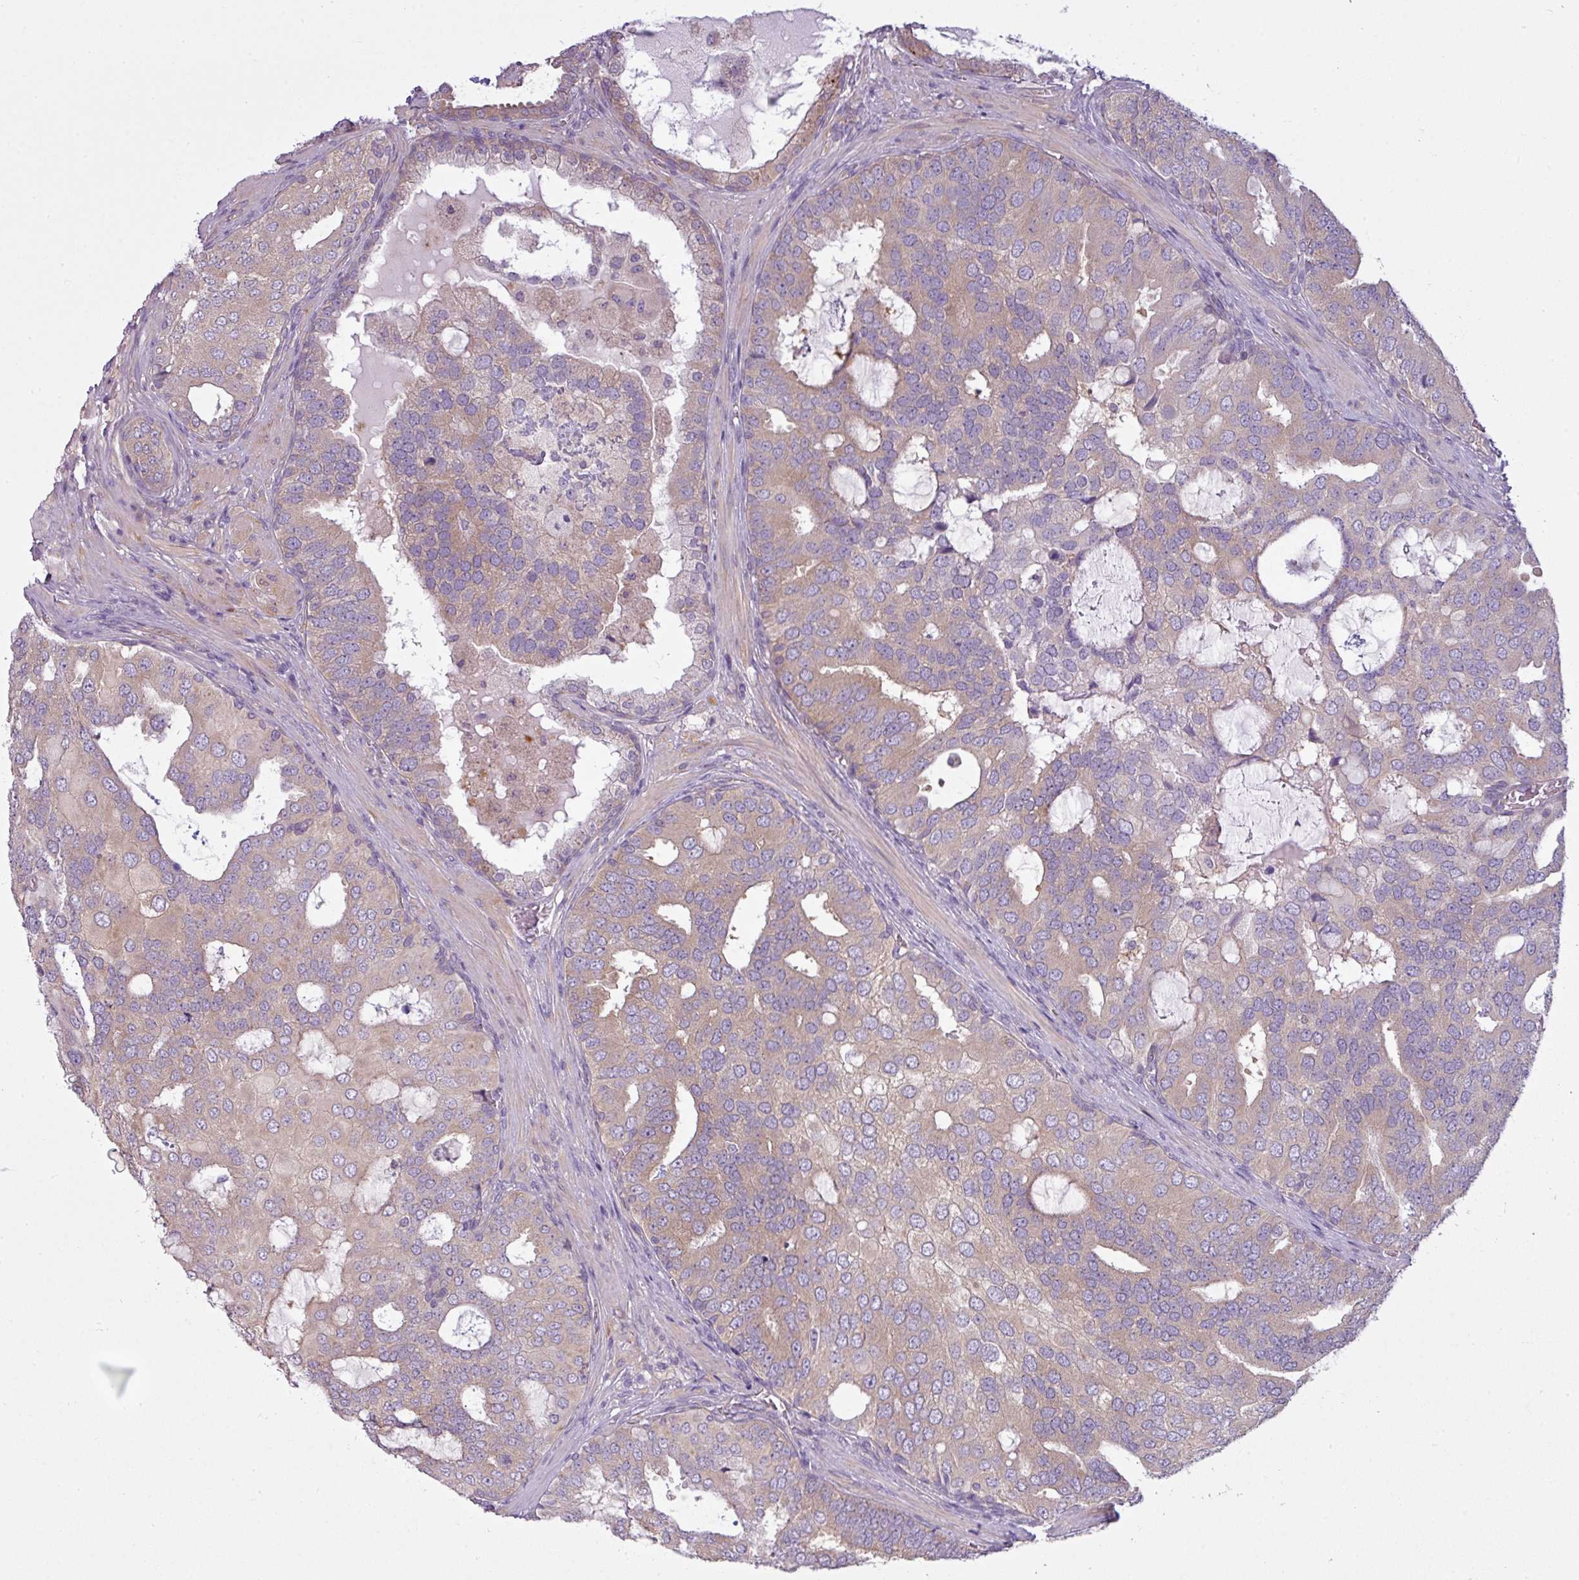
{"staining": {"intensity": "weak", "quantity": "25%-75%", "location": "cytoplasmic/membranous"}, "tissue": "prostate cancer", "cell_type": "Tumor cells", "image_type": "cancer", "snomed": [{"axis": "morphology", "description": "Adenocarcinoma, High grade"}, {"axis": "topography", "description": "Prostate"}], "caption": "A micrograph of human prostate cancer (adenocarcinoma (high-grade)) stained for a protein shows weak cytoplasmic/membranous brown staining in tumor cells.", "gene": "CAMK2B", "patient": {"sex": "male", "age": 55}}